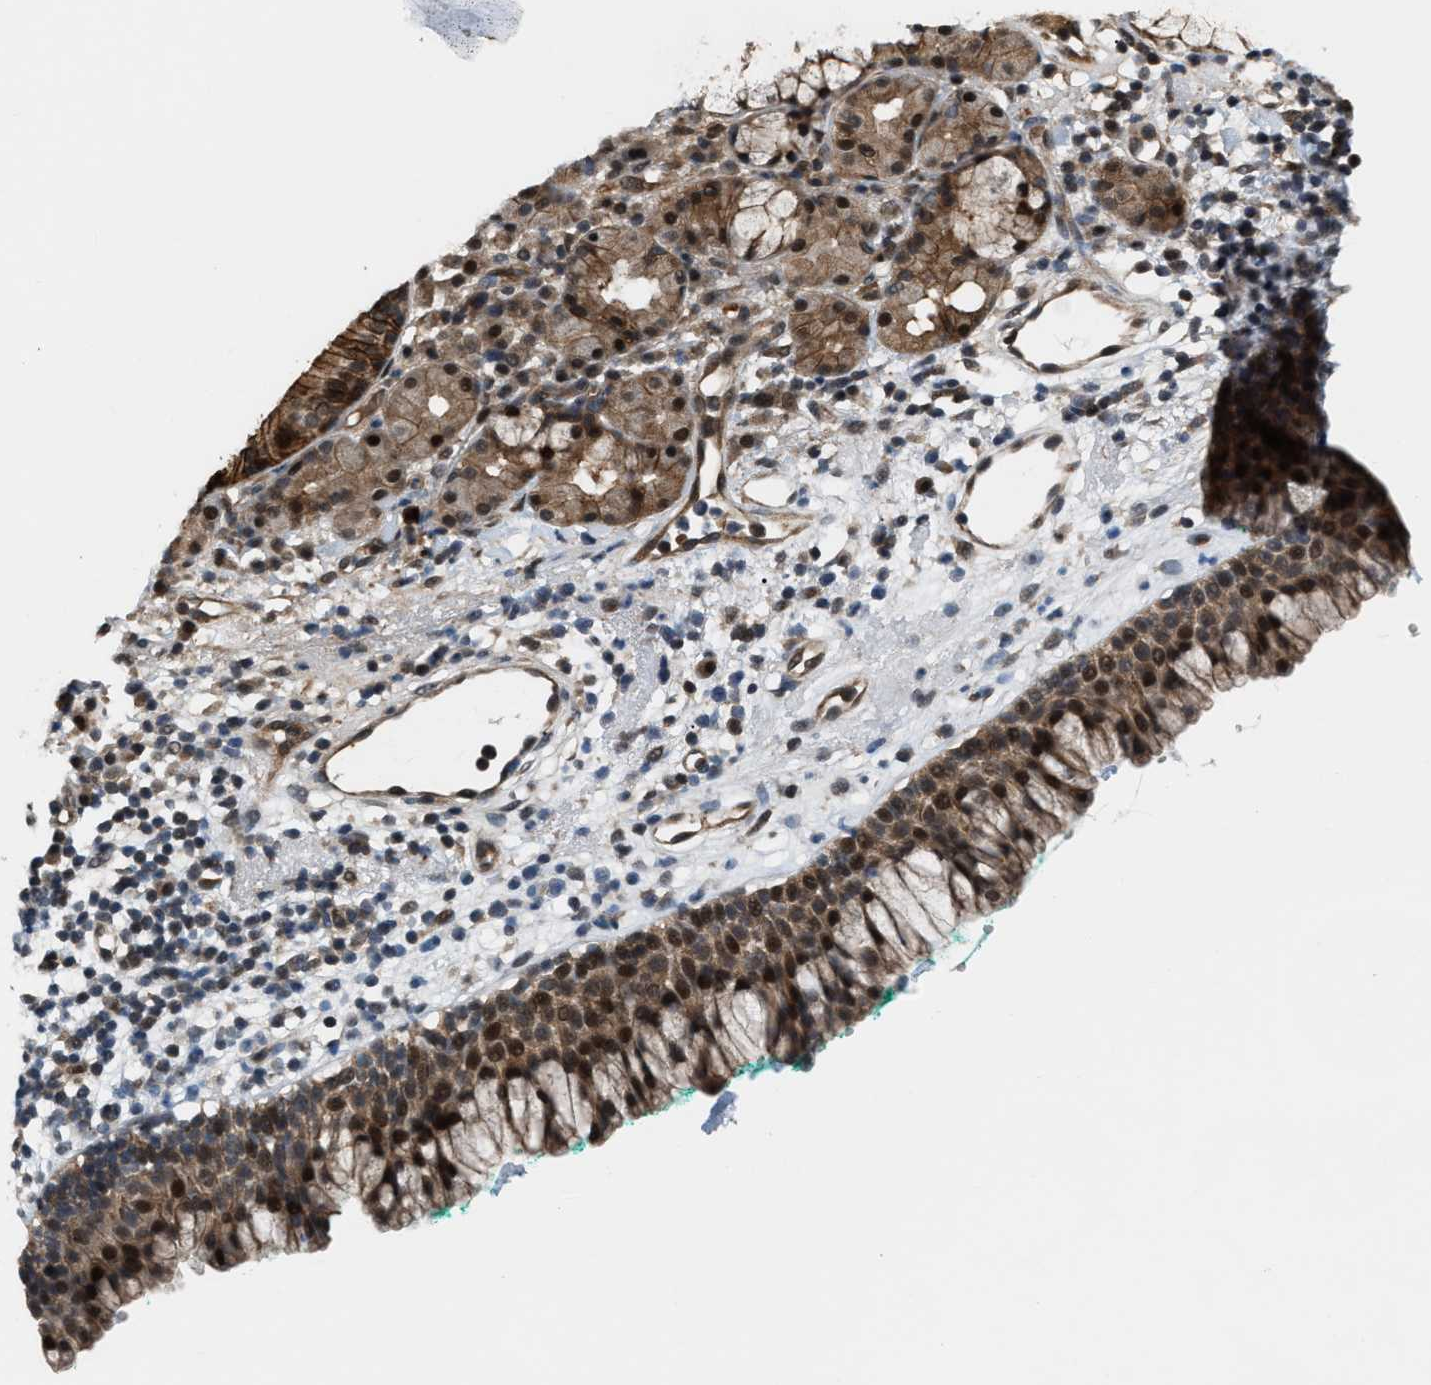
{"staining": {"intensity": "moderate", "quantity": ">75%", "location": "cytoplasmic/membranous,nuclear"}, "tissue": "nasopharynx", "cell_type": "Respiratory epithelial cells", "image_type": "normal", "snomed": [{"axis": "morphology", "description": "Normal tissue, NOS"}, {"axis": "morphology", "description": "Basal cell carcinoma"}, {"axis": "topography", "description": "Cartilage tissue"}, {"axis": "topography", "description": "Nasopharynx"}, {"axis": "topography", "description": "Oral tissue"}], "caption": "The immunohistochemical stain shows moderate cytoplasmic/membranous,nuclear expression in respiratory epithelial cells of unremarkable nasopharynx.", "gene": "RFFL", "patient": {"sex": "female", "age": 77}}